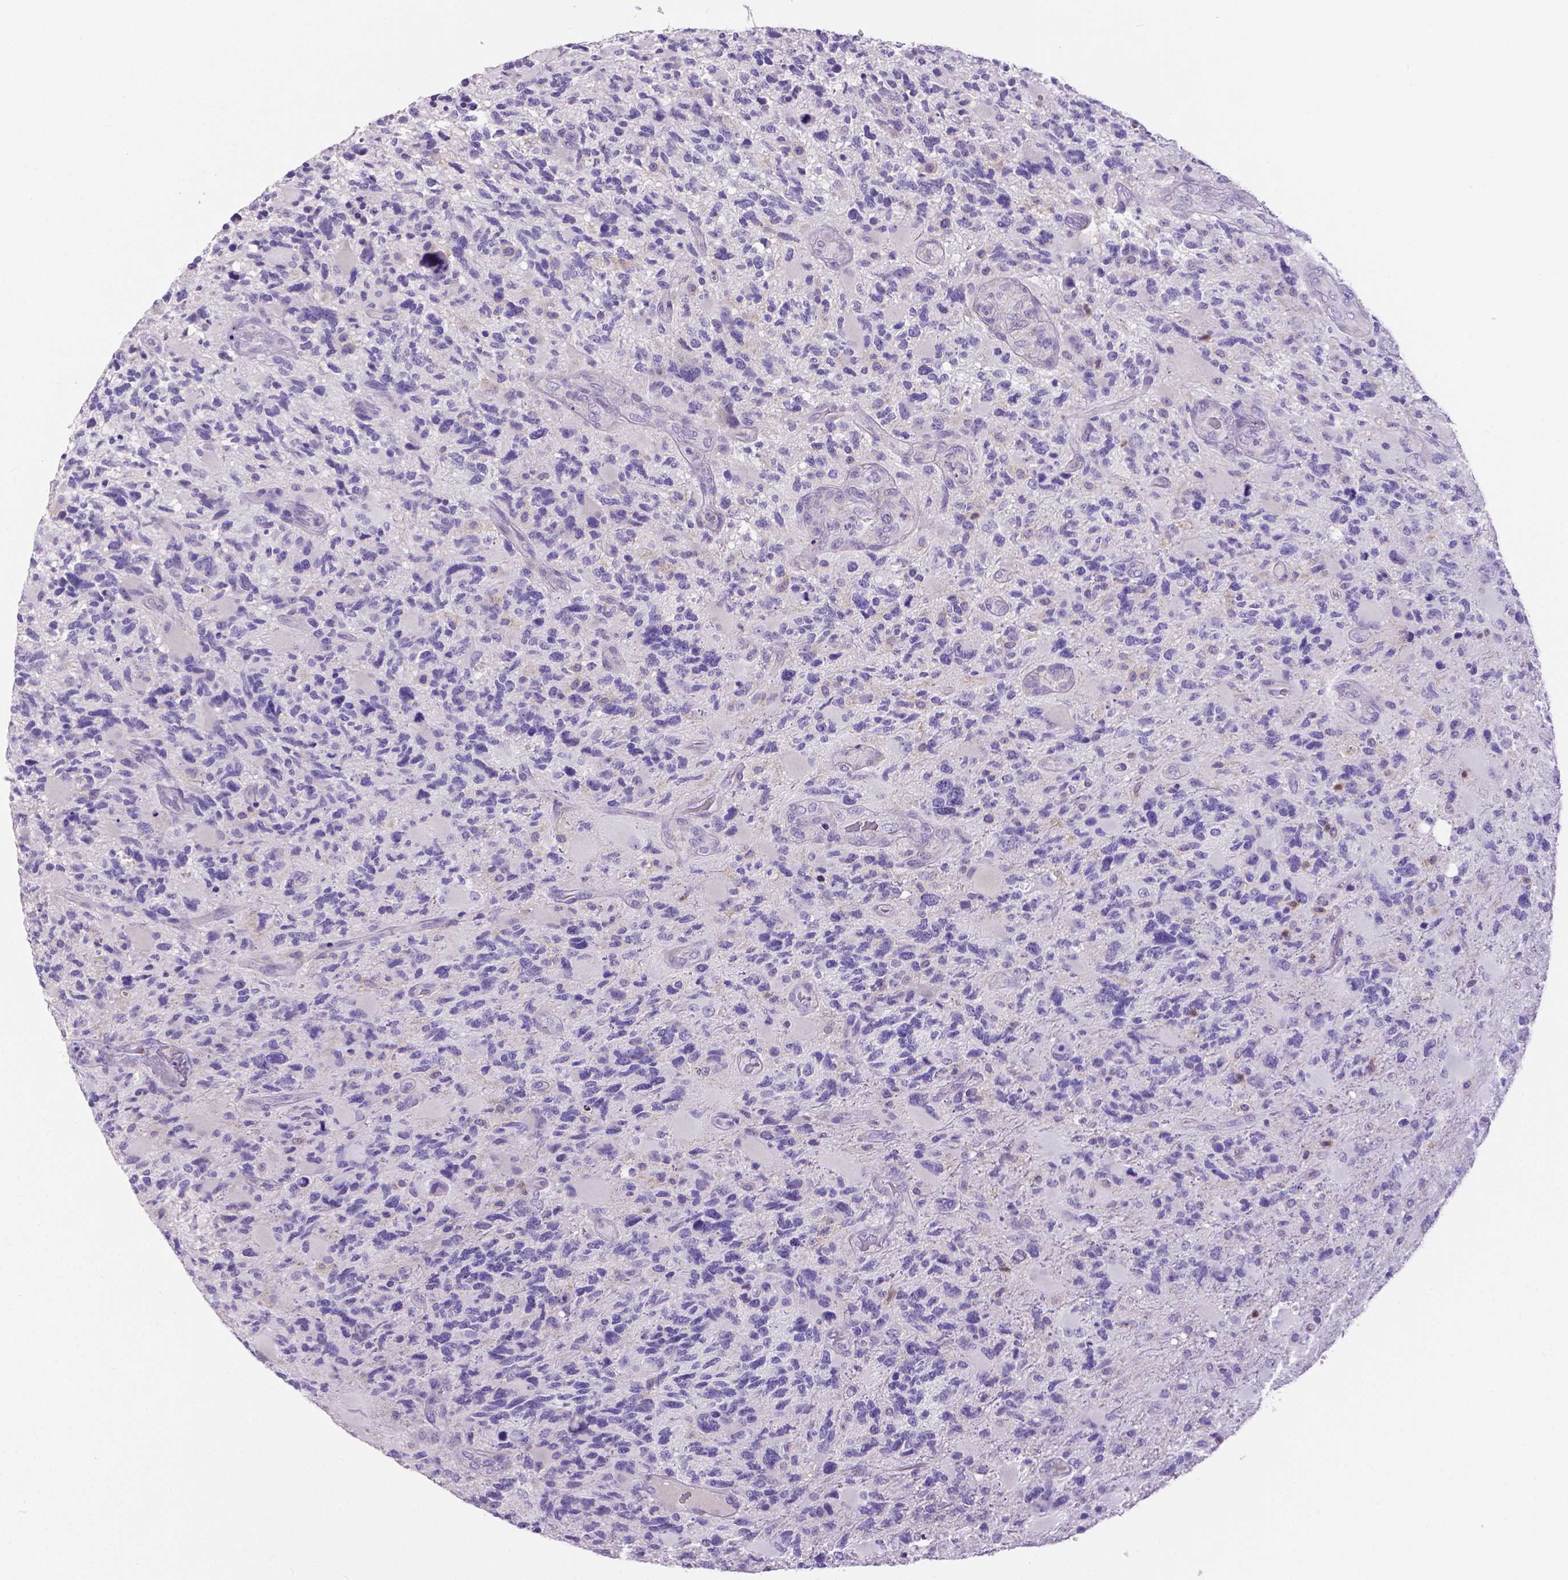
{"staining": {"intensity": "negative", "quantity": "none", "location": "none"}, "tissue": "glioma", "cell_type": "Tumor cells", "image_type": "cancer", "snomed": [{"axis": "morphology", "description": "Glioma, malignant, High grade"}, {"axis": "topography", "description": "Brain"}], "caption": "An IHC micrograph of glioma is shown. There is no staining in tumor cells of glioma. (Stains: DAB IHC with hematoxylin counter stain, Microscopy: brightfield microscopy at high magnification).", "gene": "CD4", "patient": {"sex": "female", "age": 71}}